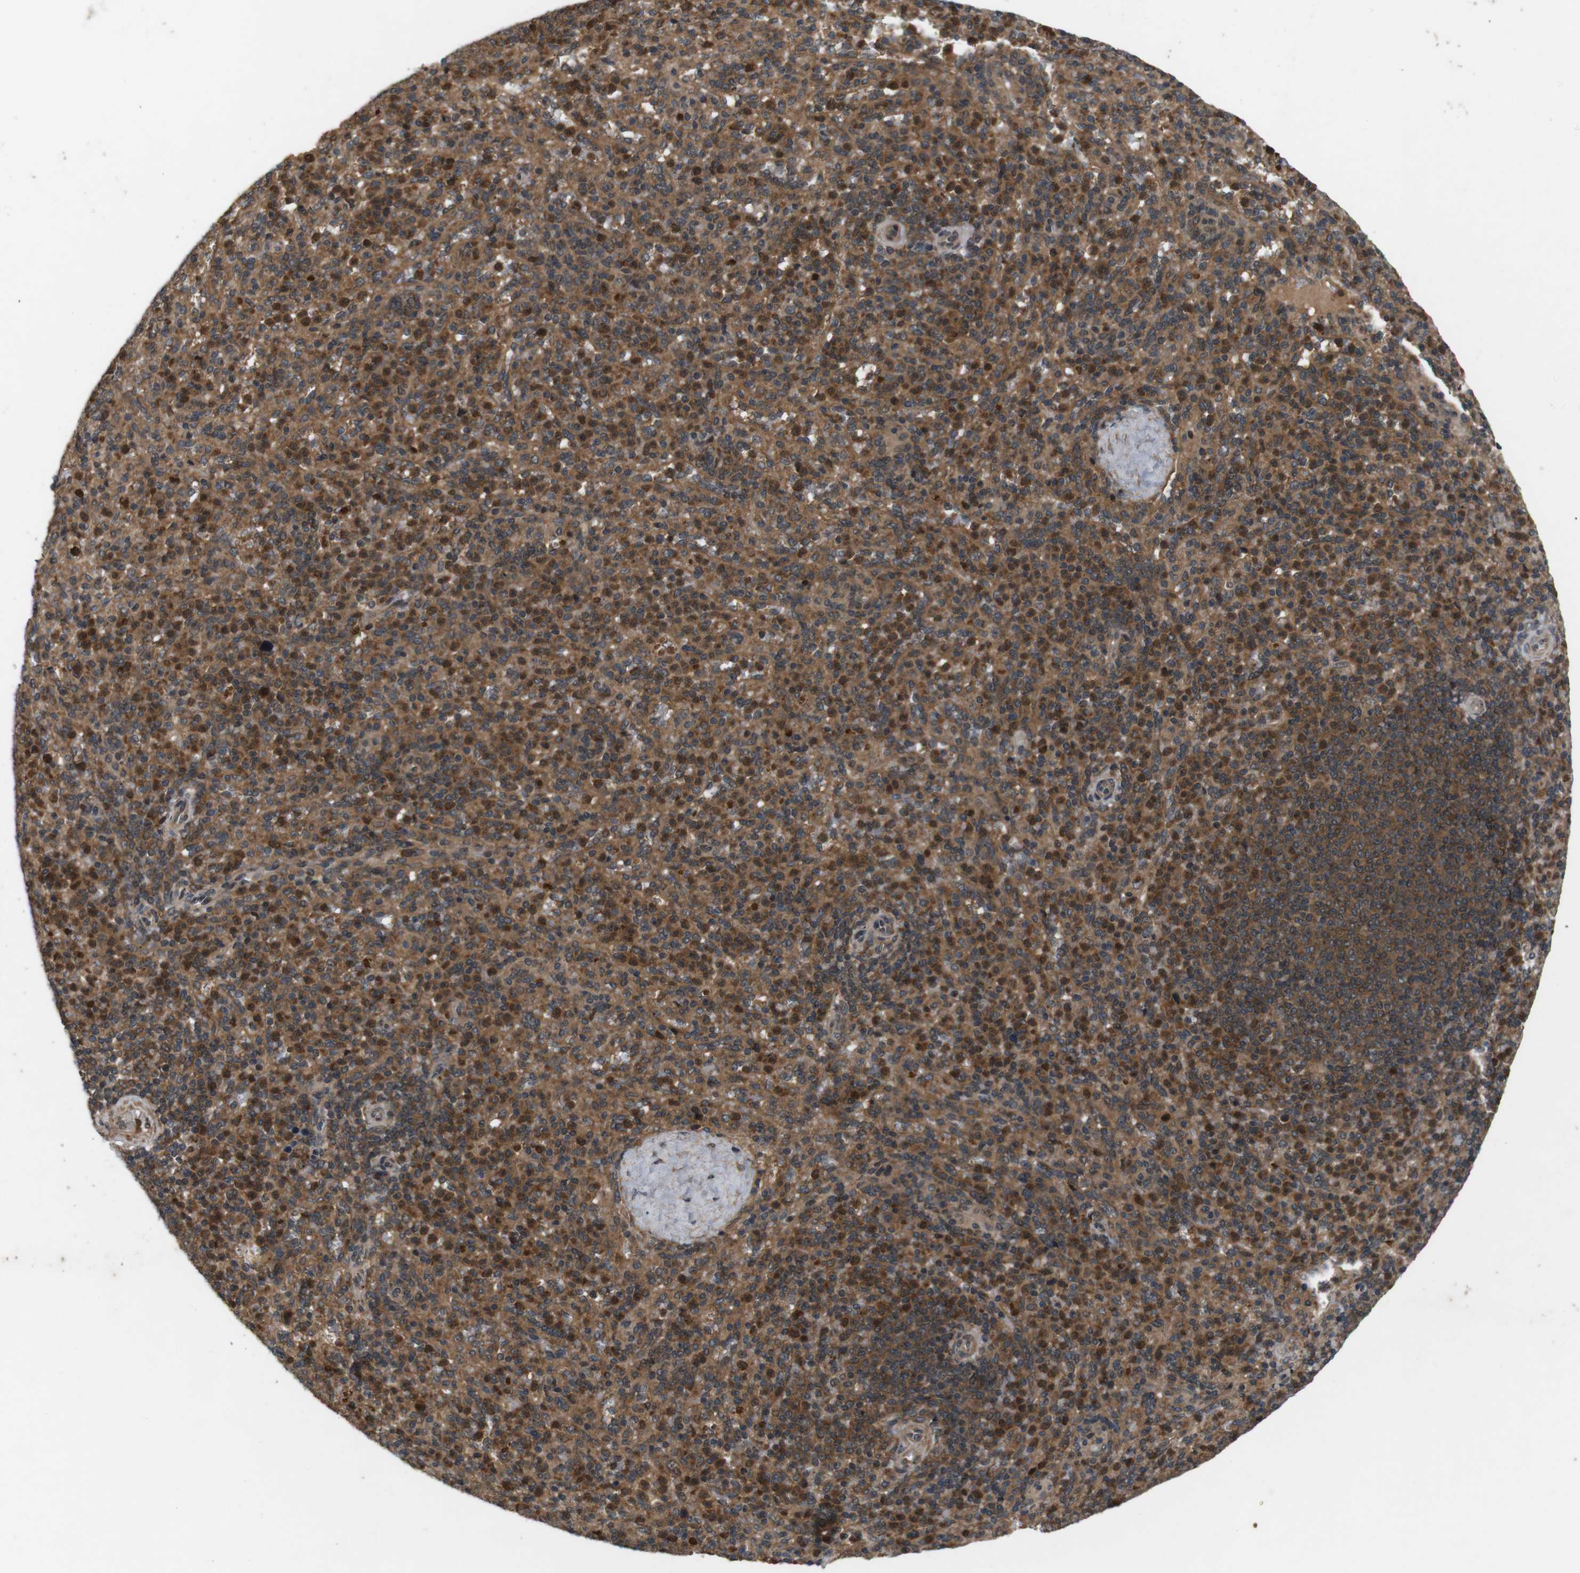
{"staining": {"intensity": "moderate", "quantity": ">75%", "location": "cytoplasmic/membranous"}, "tissue": "spleen", "cell_type": "Cells in red pulp", "image_type": "normal", "snomed": [{"axis": "morphology", "description": "Normal tissue, NOS"}, {"axis": "topography", "description": "Spleen"}], "caption": "This micrograph exhibits IHC staining of unremarkable human spleen, with medium moderate cytoplasmic/membranous positivity in approximately >75% of cells in red pulp.", "gene": "NFKBIE", "patient": {"sex": "male", "age": 36}}